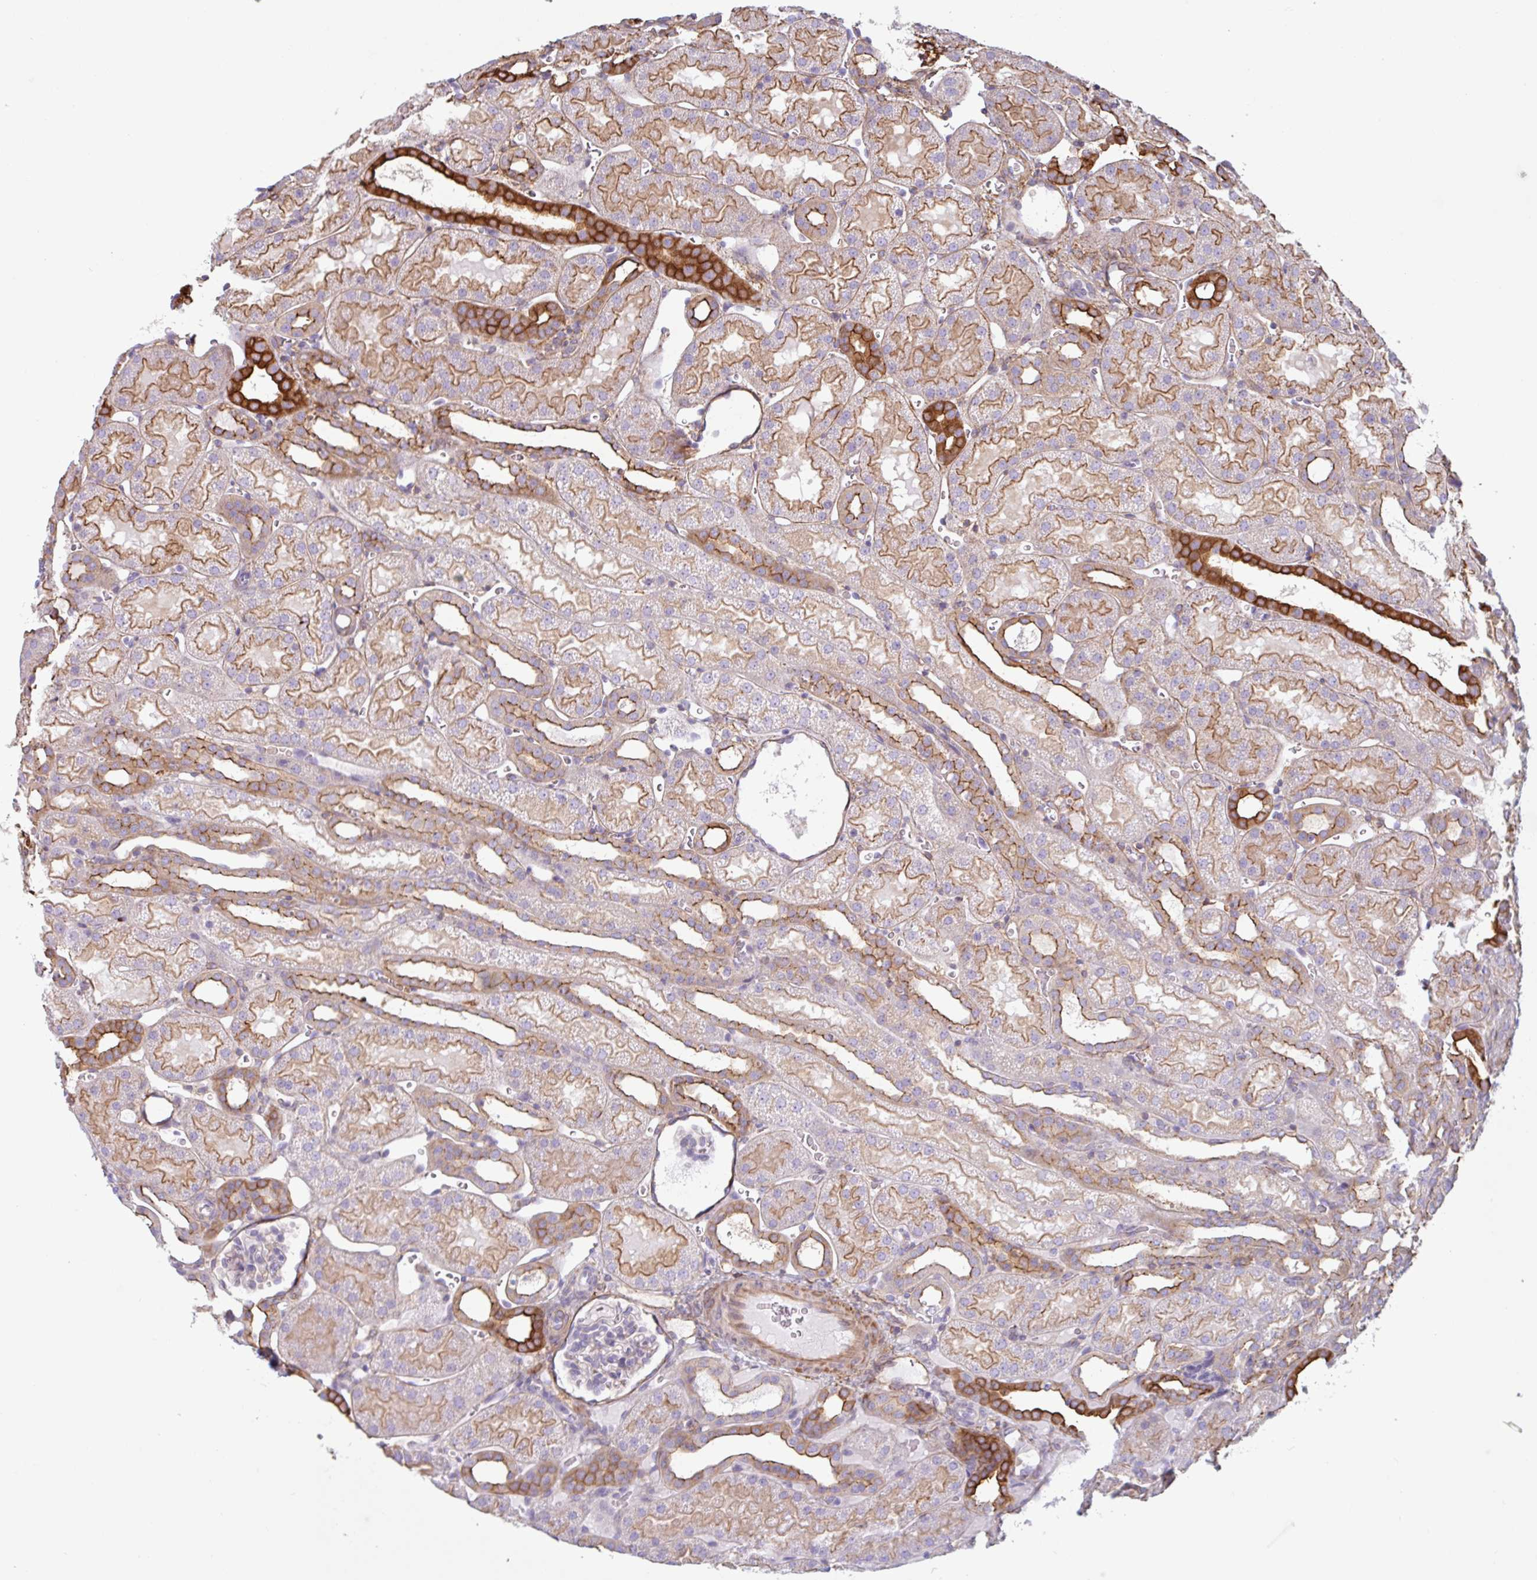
{"staining": {"intensity": "weak", "quantity": "25%-75%", "location": "cytoplasmic/membranous"}, "tissue": "kidney", "cell_type": "Cells in glomeruli", "image_type": "normal", "snomed": [{"axis": "morphology", "description": "Normal tissue, NOS"}, {"axis": "topography", "description": "Kidney"}], "caption": "The histopathology image displays staining of benign kidney, revealing weak cytoplasmic/membranous protein expression (brown color) within cells in glomeruli. Immunohistochemistry (ihc) stains the protein in brown and the nuclei are stained blue.", "gene": "MYH10", "patient": {"sex": "male", "age": 2}}